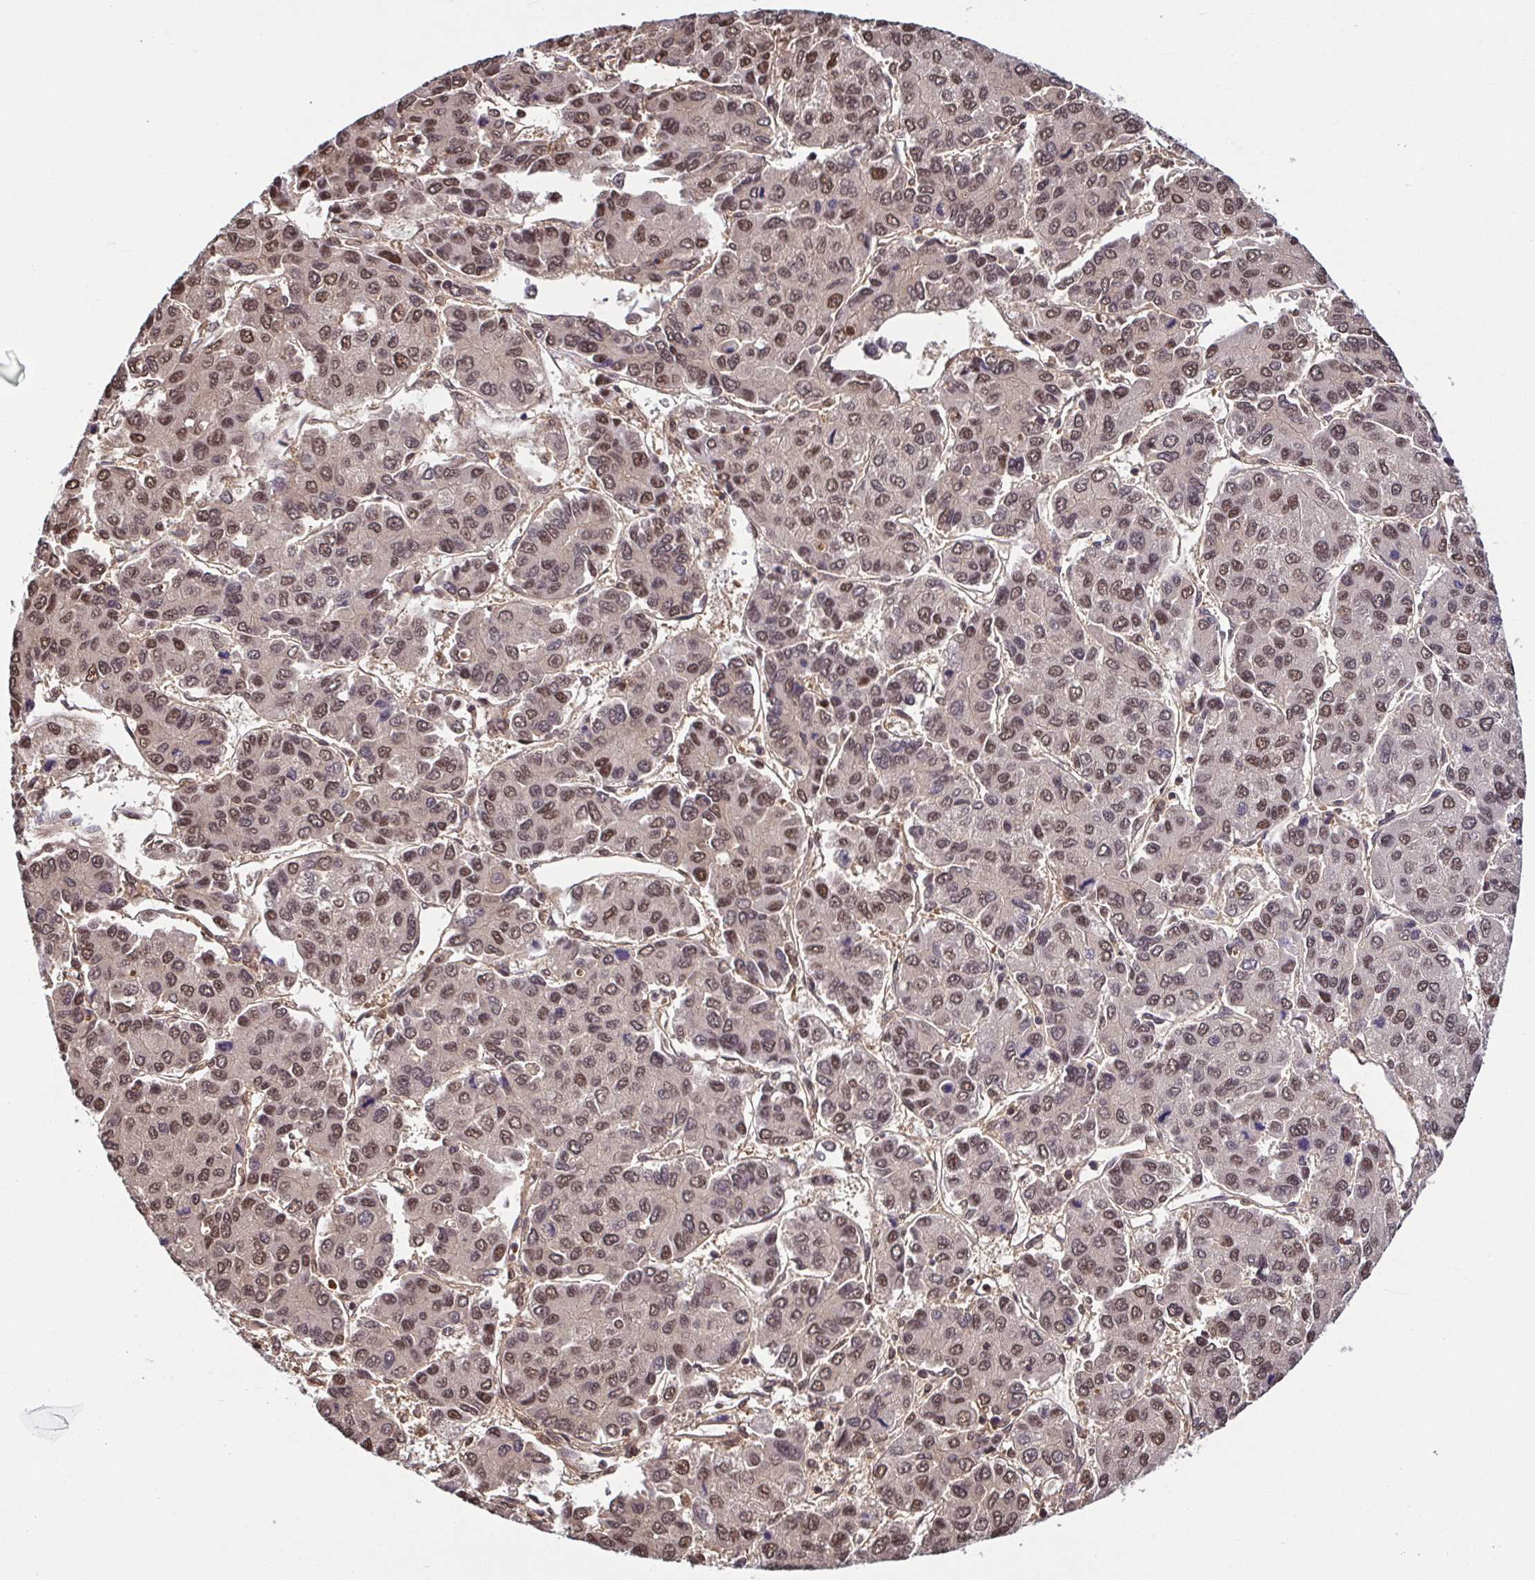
{"staining": {"intensity": "moderate", "quantity": ">75%", "location": "nuclear"}, "tissue": "liver cancer", "cell_type": "Tumor cells", "image_type": "cancer", "snomed": [{"axis": "morphology", "description": "Carcinoma, Hepatocellular, NOS"}, {"axis": "topography", "description": "Liver"}], "caption": "Tumor cells reveal medium levels of moderate nuclear positivity in about >75% of cells in human liver cancer.", "gene": "PSMB9", "patient": {"sex": "female", "age": 66}}